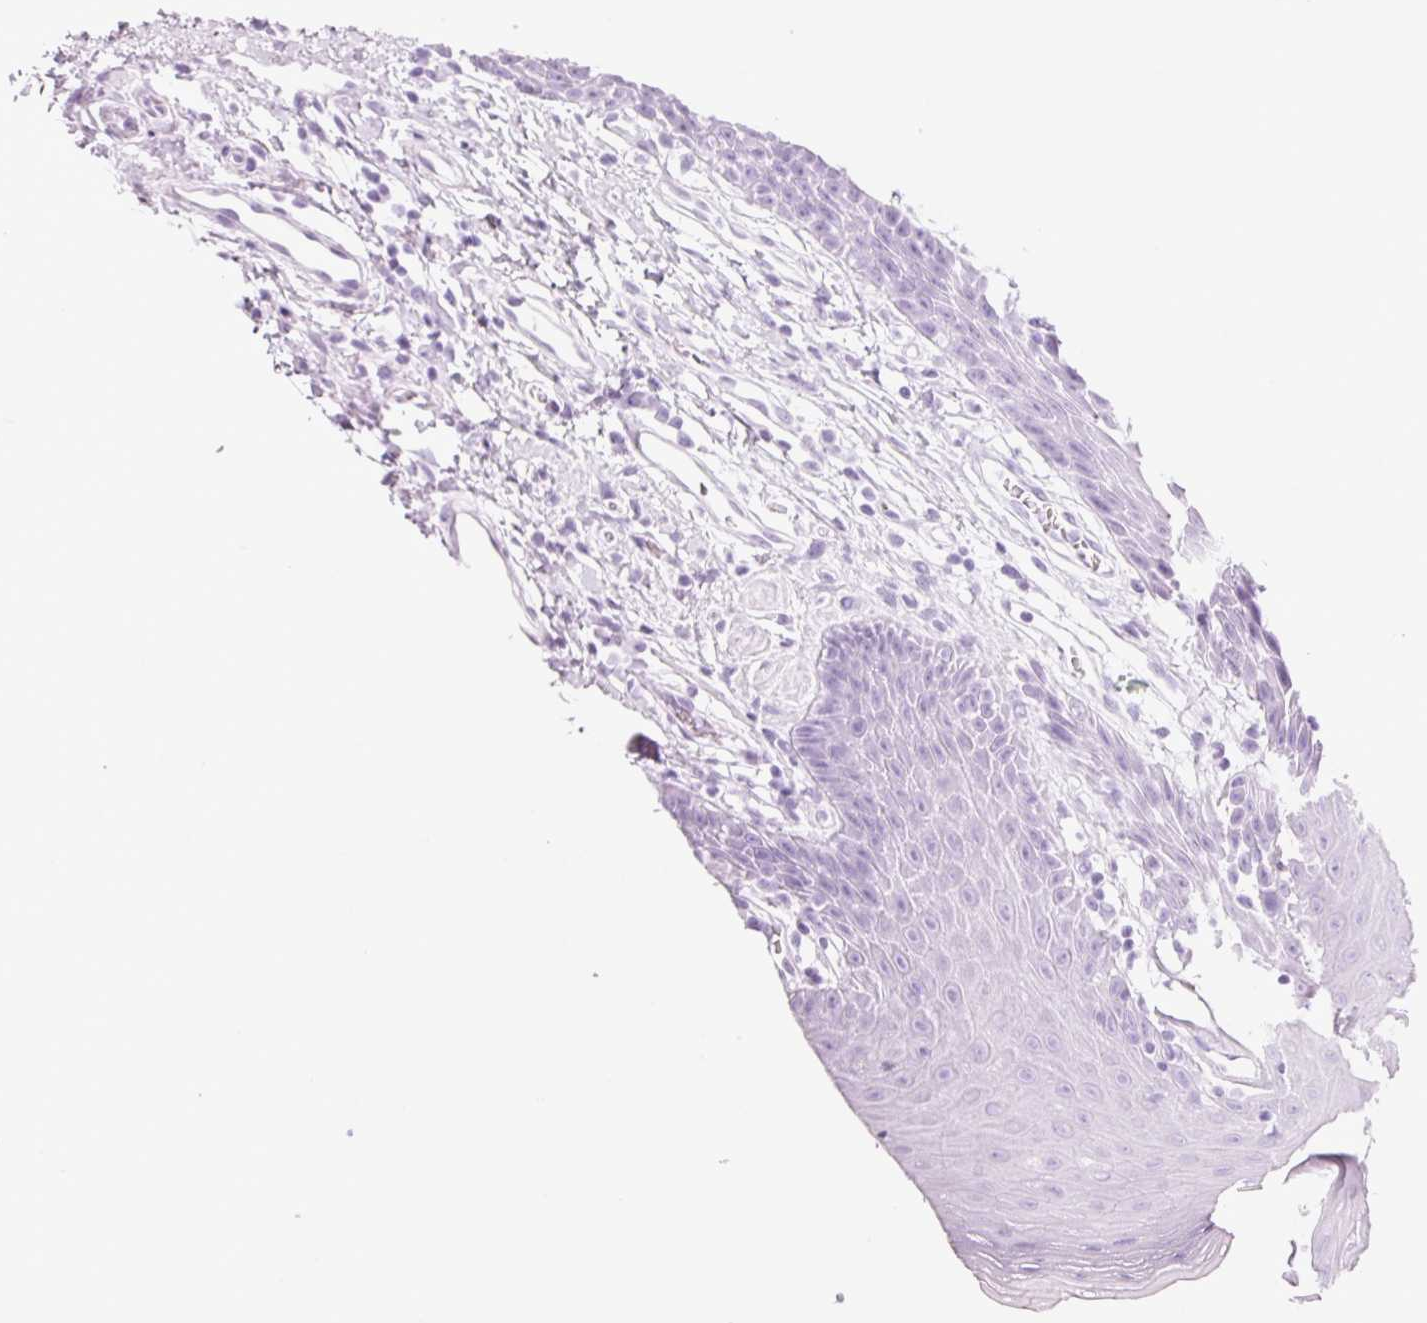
{"staining": {"intensity": "negative", "quantity": "none", "location": "none"}, "tissue": "oral mucosa", "cell_type": "Squamous epithelial cells", "image_type": "normal", "snomed": [{"axis": "morphology", "description": "Normal tissue, NOS"}, {"axis": "topography", "description": "Oral tissue"}, {"axis": "topography", "description": "Tounge, NOS"}], "caption": "Histopathology image shows no significant protein positivity in squamous epithelial cells of normal oral mucosa.", "gene": "CARD16", "patient": {"sex": "female", "age": 59}}